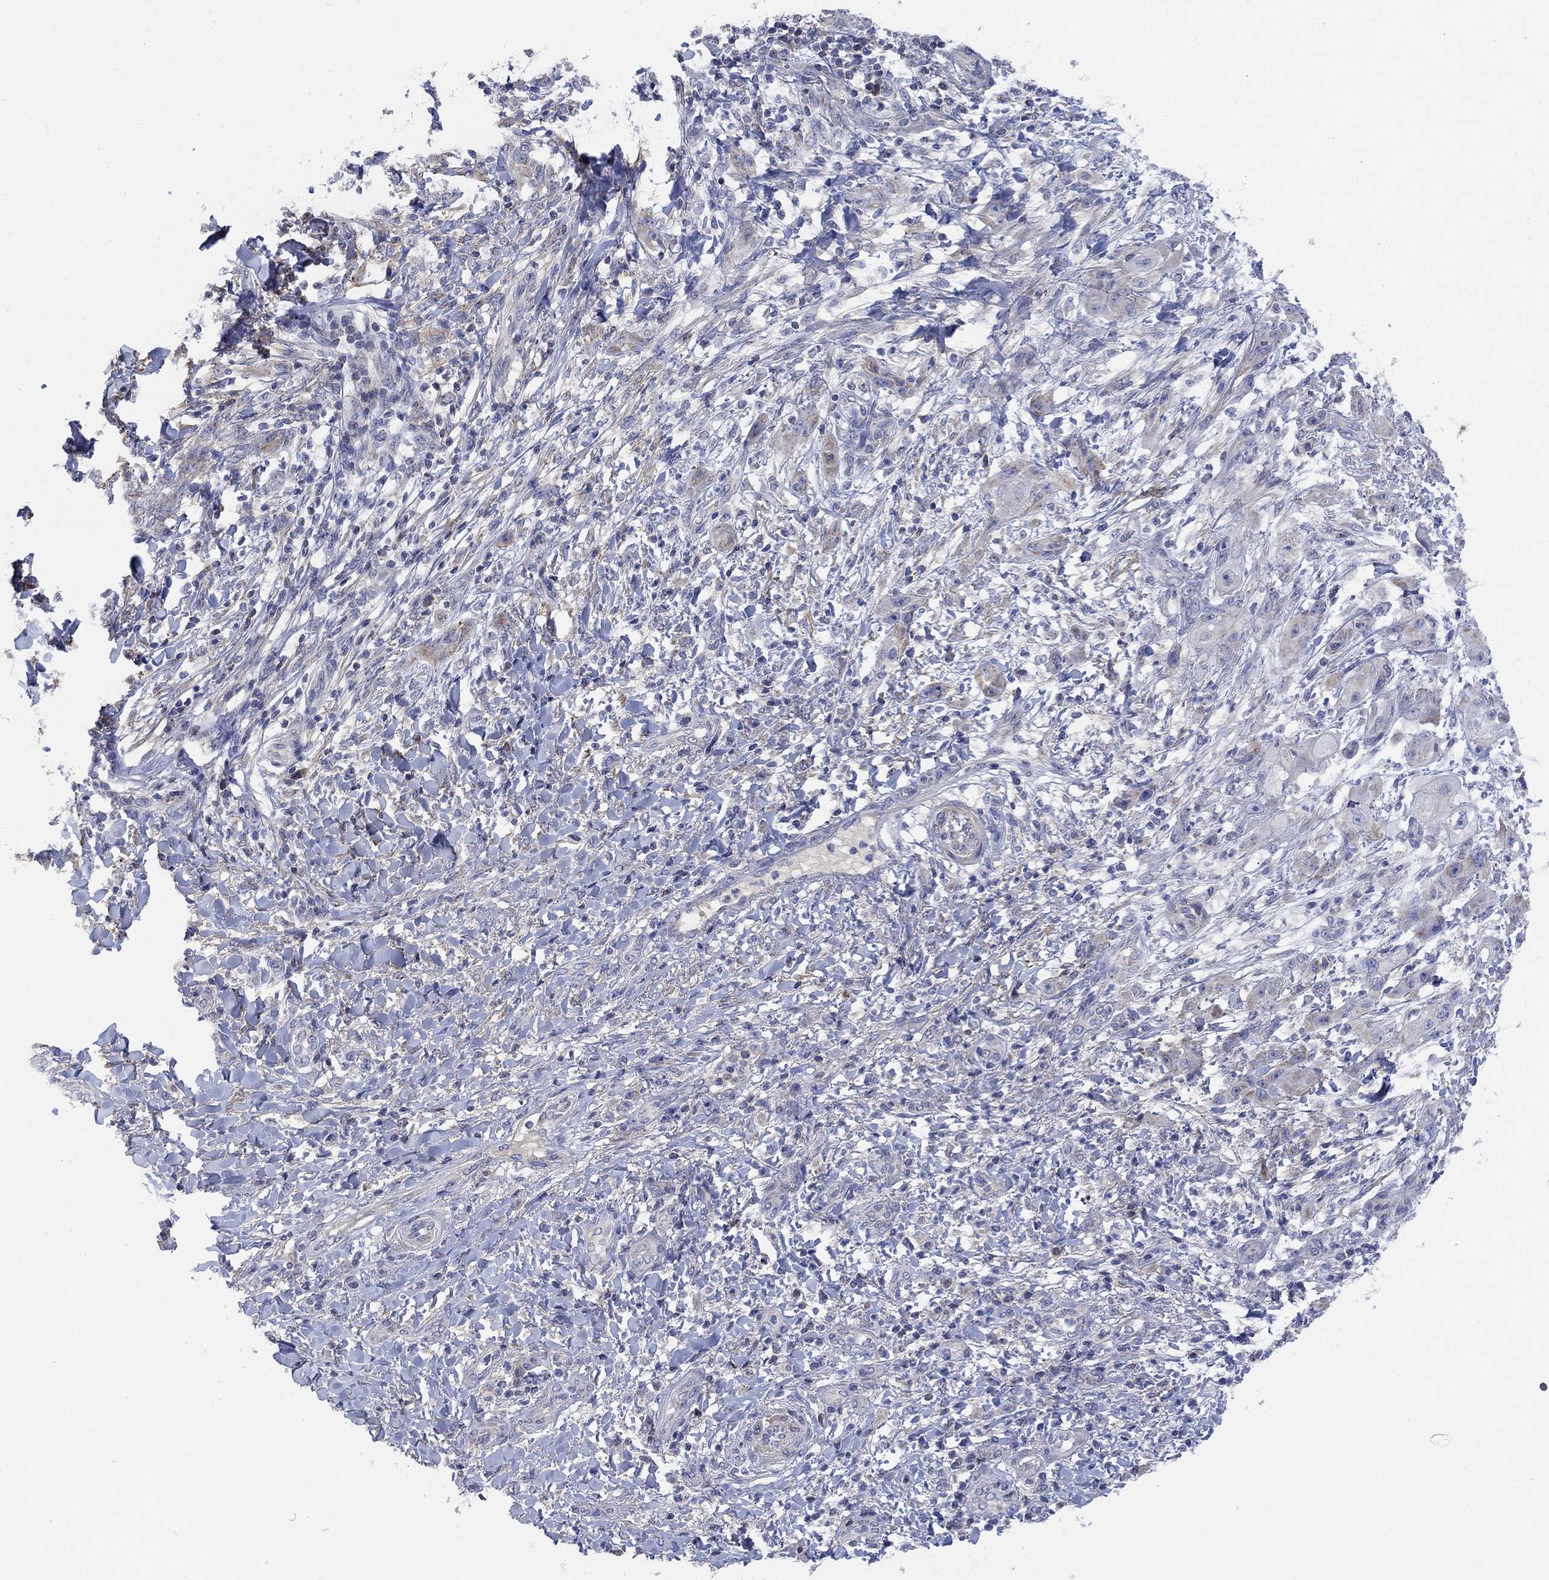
{"staining": {"intensity": "weak", "quantity": "<25%", "location": "cytoplasmic/membranous"}, "tissue": "skin cancer", "cell_type": "Tumor cells", "image_type": "cancer", "snomed": [{"axis": "morphology", "description": "Squamous cell carcinoma, NOS"}, {"axis": "topography", "description": "Skin"}], "caption": "This is an IHC micrograph of skin cancer. There is no positivity in tumor cells.", "gene": "CLVS1", "patient": {"sex": "male", "age": 62}}